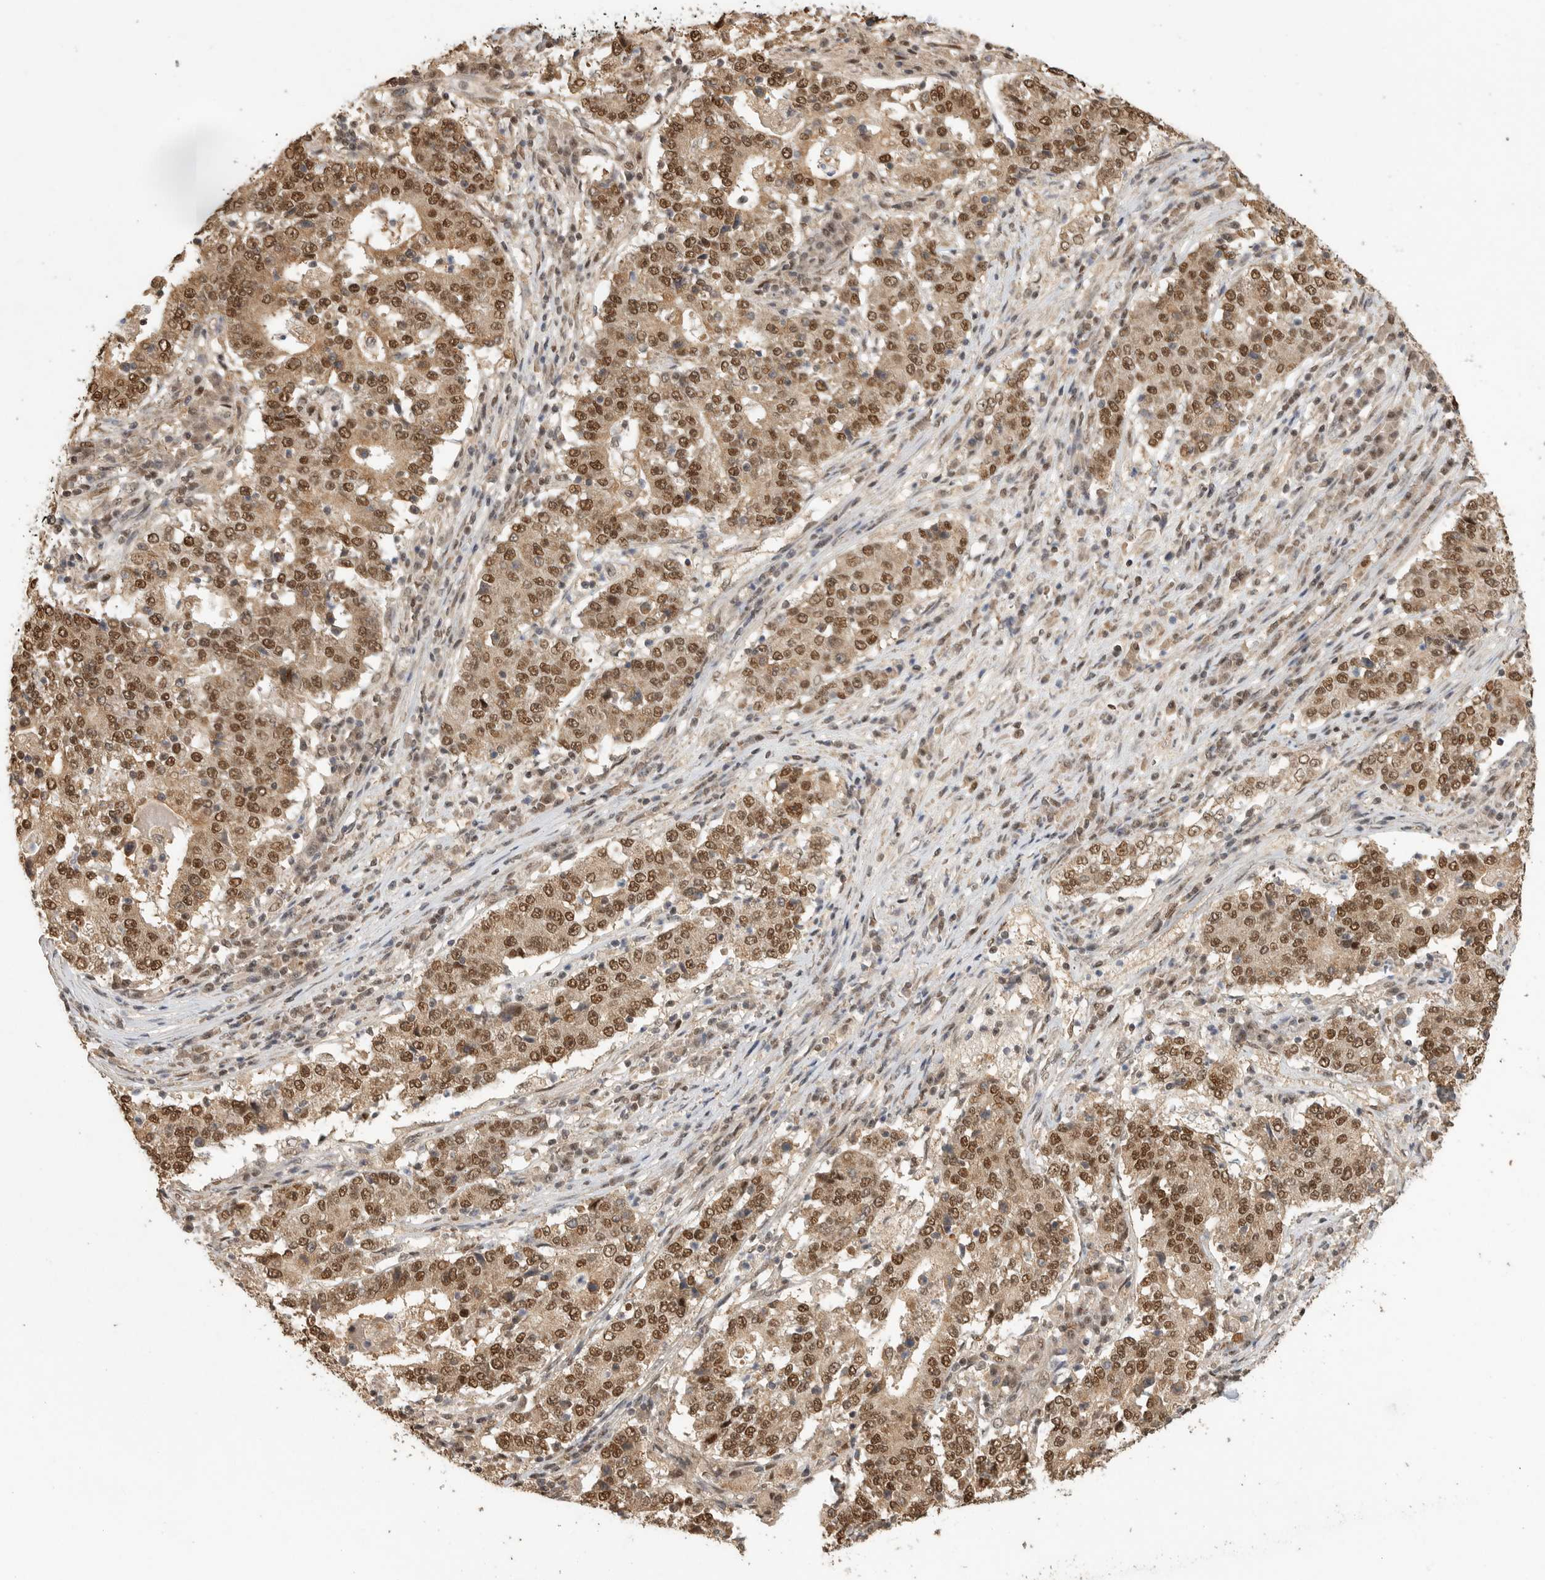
{"staining": {"intensity": "strong", "quantity": ">75%", "location": "nuclear"}, "tissue": "stomach cancer", "cell_type": "Tumor cells", "image_type": "cancer", "snomed": [{"axis": "morphology", "description": "Adenocarcinoma, NOS"}, {"axis": "topography", "description": "Stomach"}], "caption": "Stomach cancer was stained to show a protein in brown. There is high levels of strong nuclear positivity in about >75% of tumor cells. (DAB IHC with brightfield microscopy, high magnification).", "gene": "DFFA", "patient": {"sex": "male", "age": 59}}